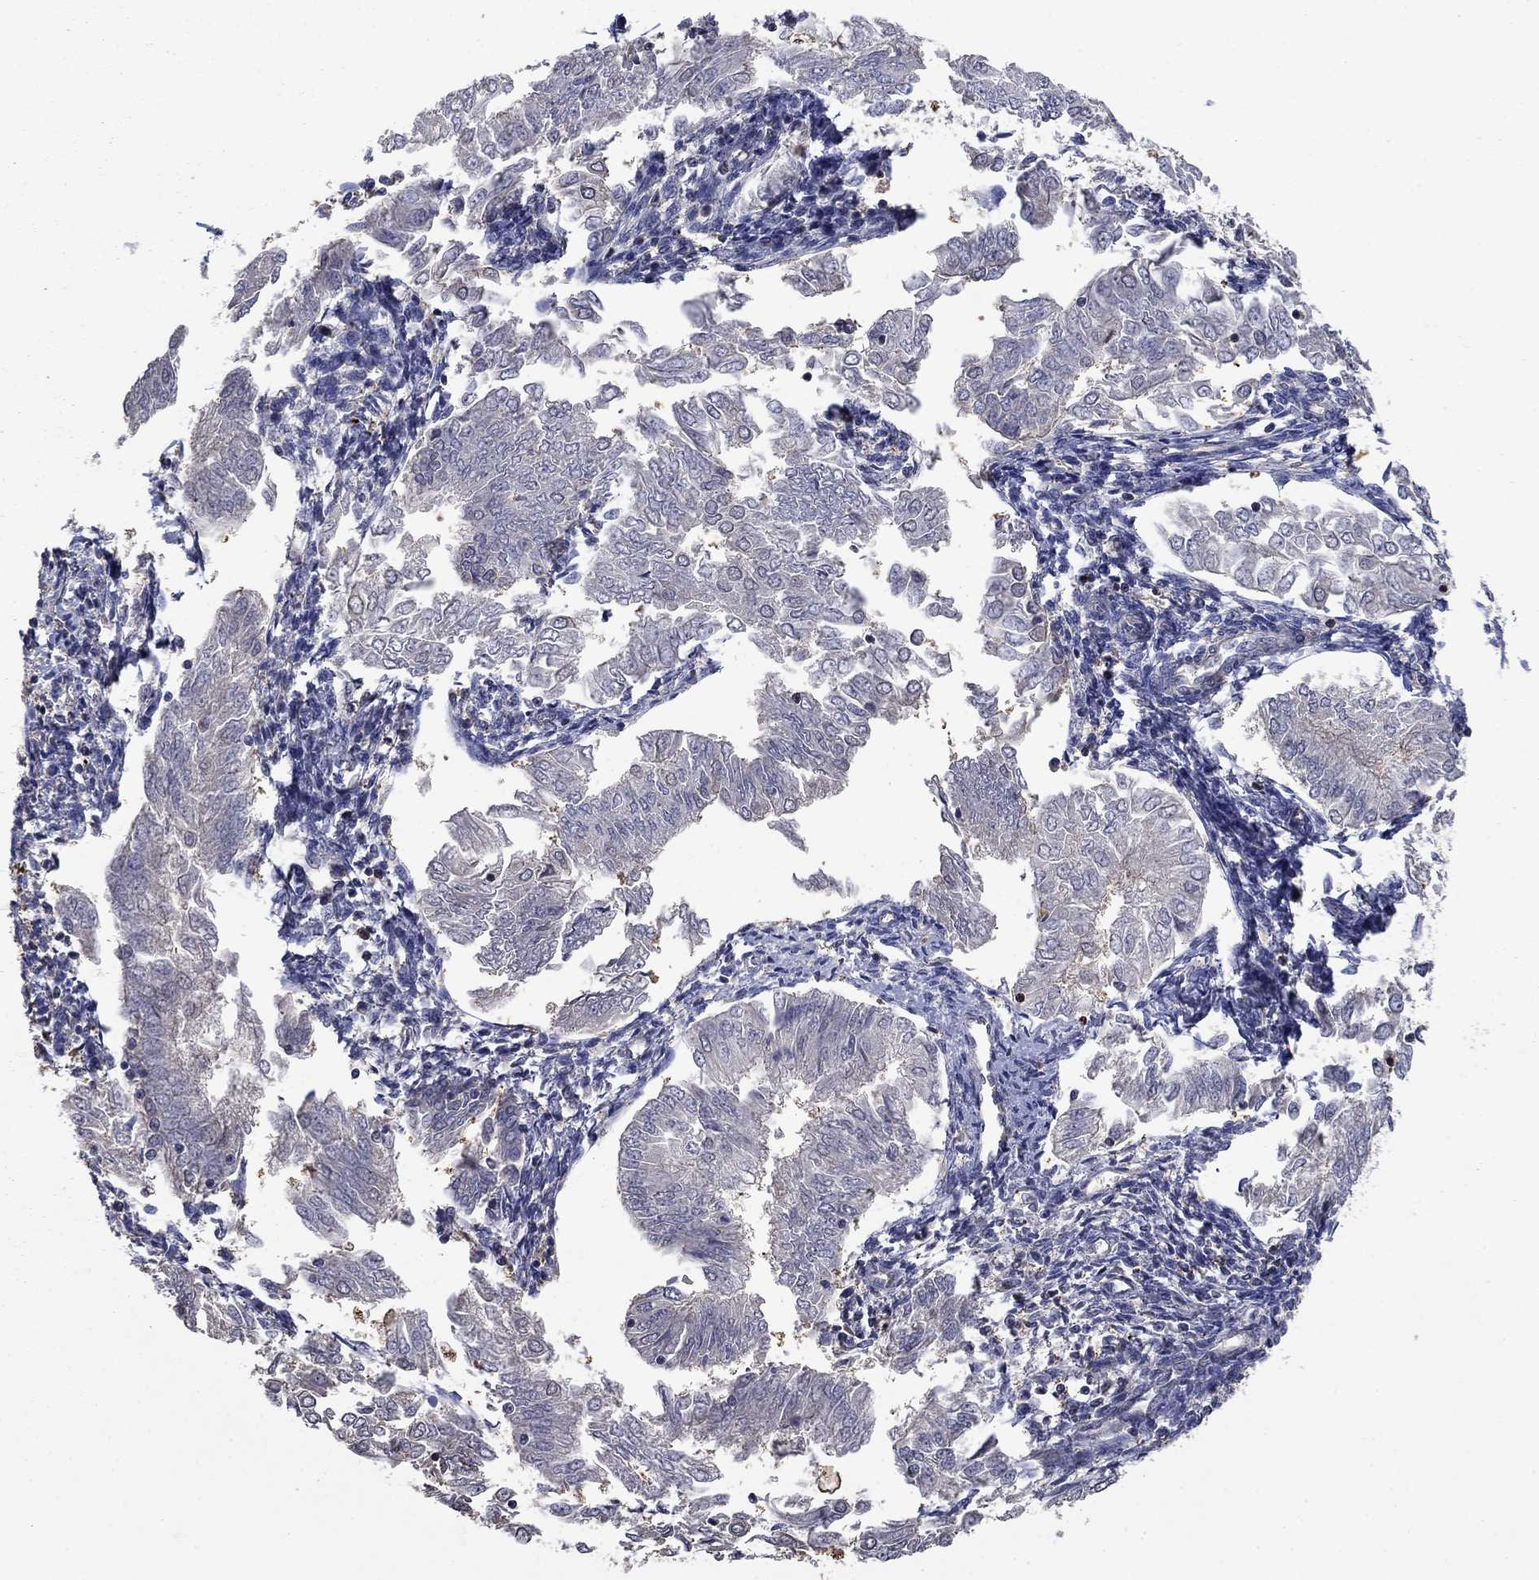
{"staining": {"intensity": "negative", "quantity": "none", "location": "none"}, "tissue": "endometrial cancer", "cell_type": "Tumor cells", "image_type": "cancer", "snomed": [{"axis": "morphology", "description": "Adenocarcinoma, NOS"}, {"axis": "topography", "description": "Endometrium"}], "caption": "Protein analysis of endometrial cancer (adenocarcinoma) displays no significant staining in tumor cells.", "gene": "DVL1", "patient": {"sex": "female", "age": 53}}